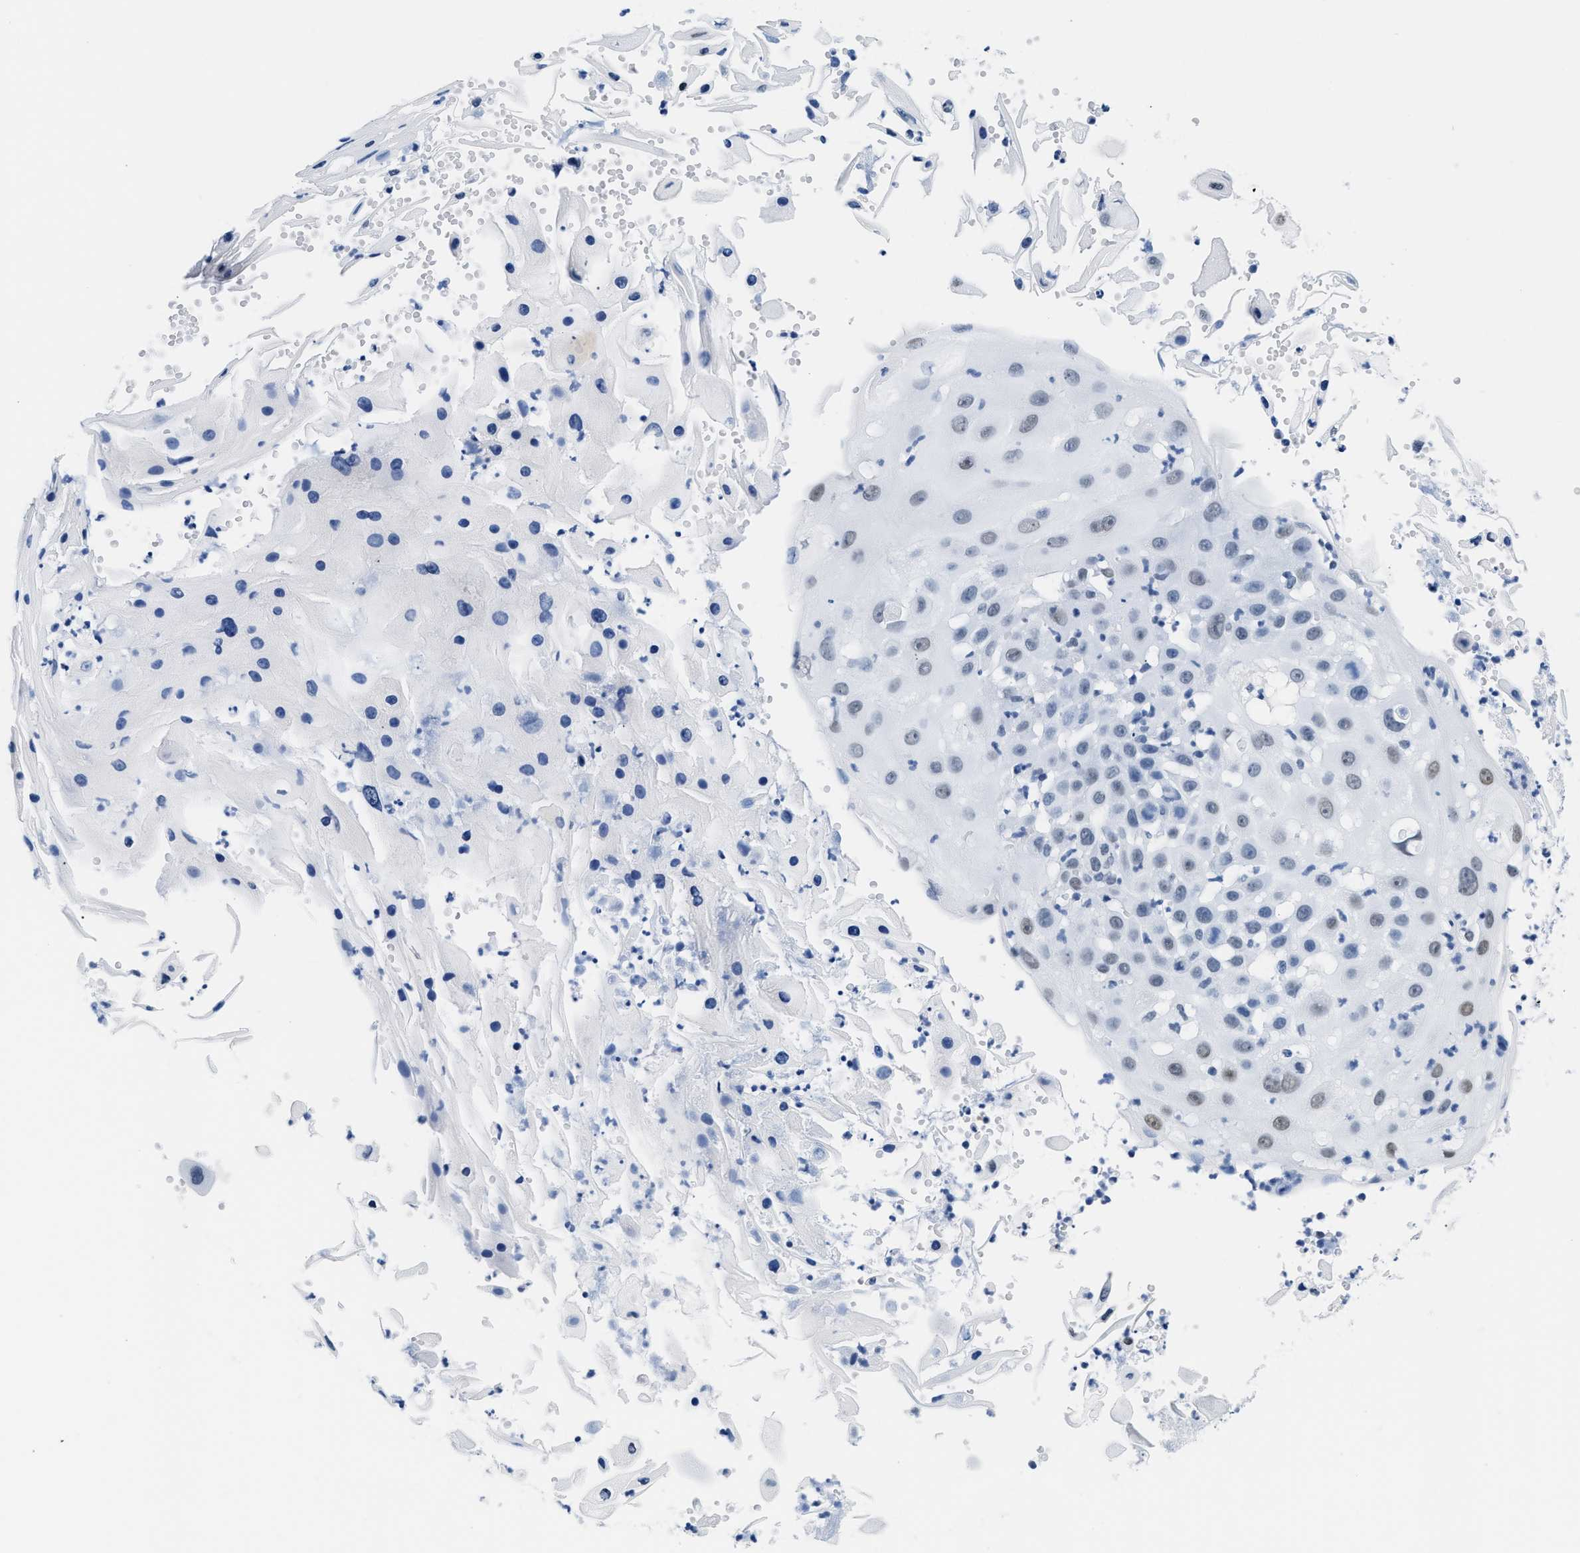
{"staining": {"intensity": "moderate", "quantity": "<25%", "location": "nuclear"}, "tissue": "skin cancer", "cell_type": "Tumor cells", "image_type": "cancer", "snomed": [{"axis": "morphology", "description": "Squamous cell carcinoma, NOS"}, {"axis": "topography", "description": "Skin"}], "caption": "DAB immunohistochemical staining of human skin cancer (squamous cell carcinoma) reveals moderate nuclear protein staining in about <25% of tumor cells.", "gene": "CTBP1", "patient": {"sex": "female", "age": 44}}